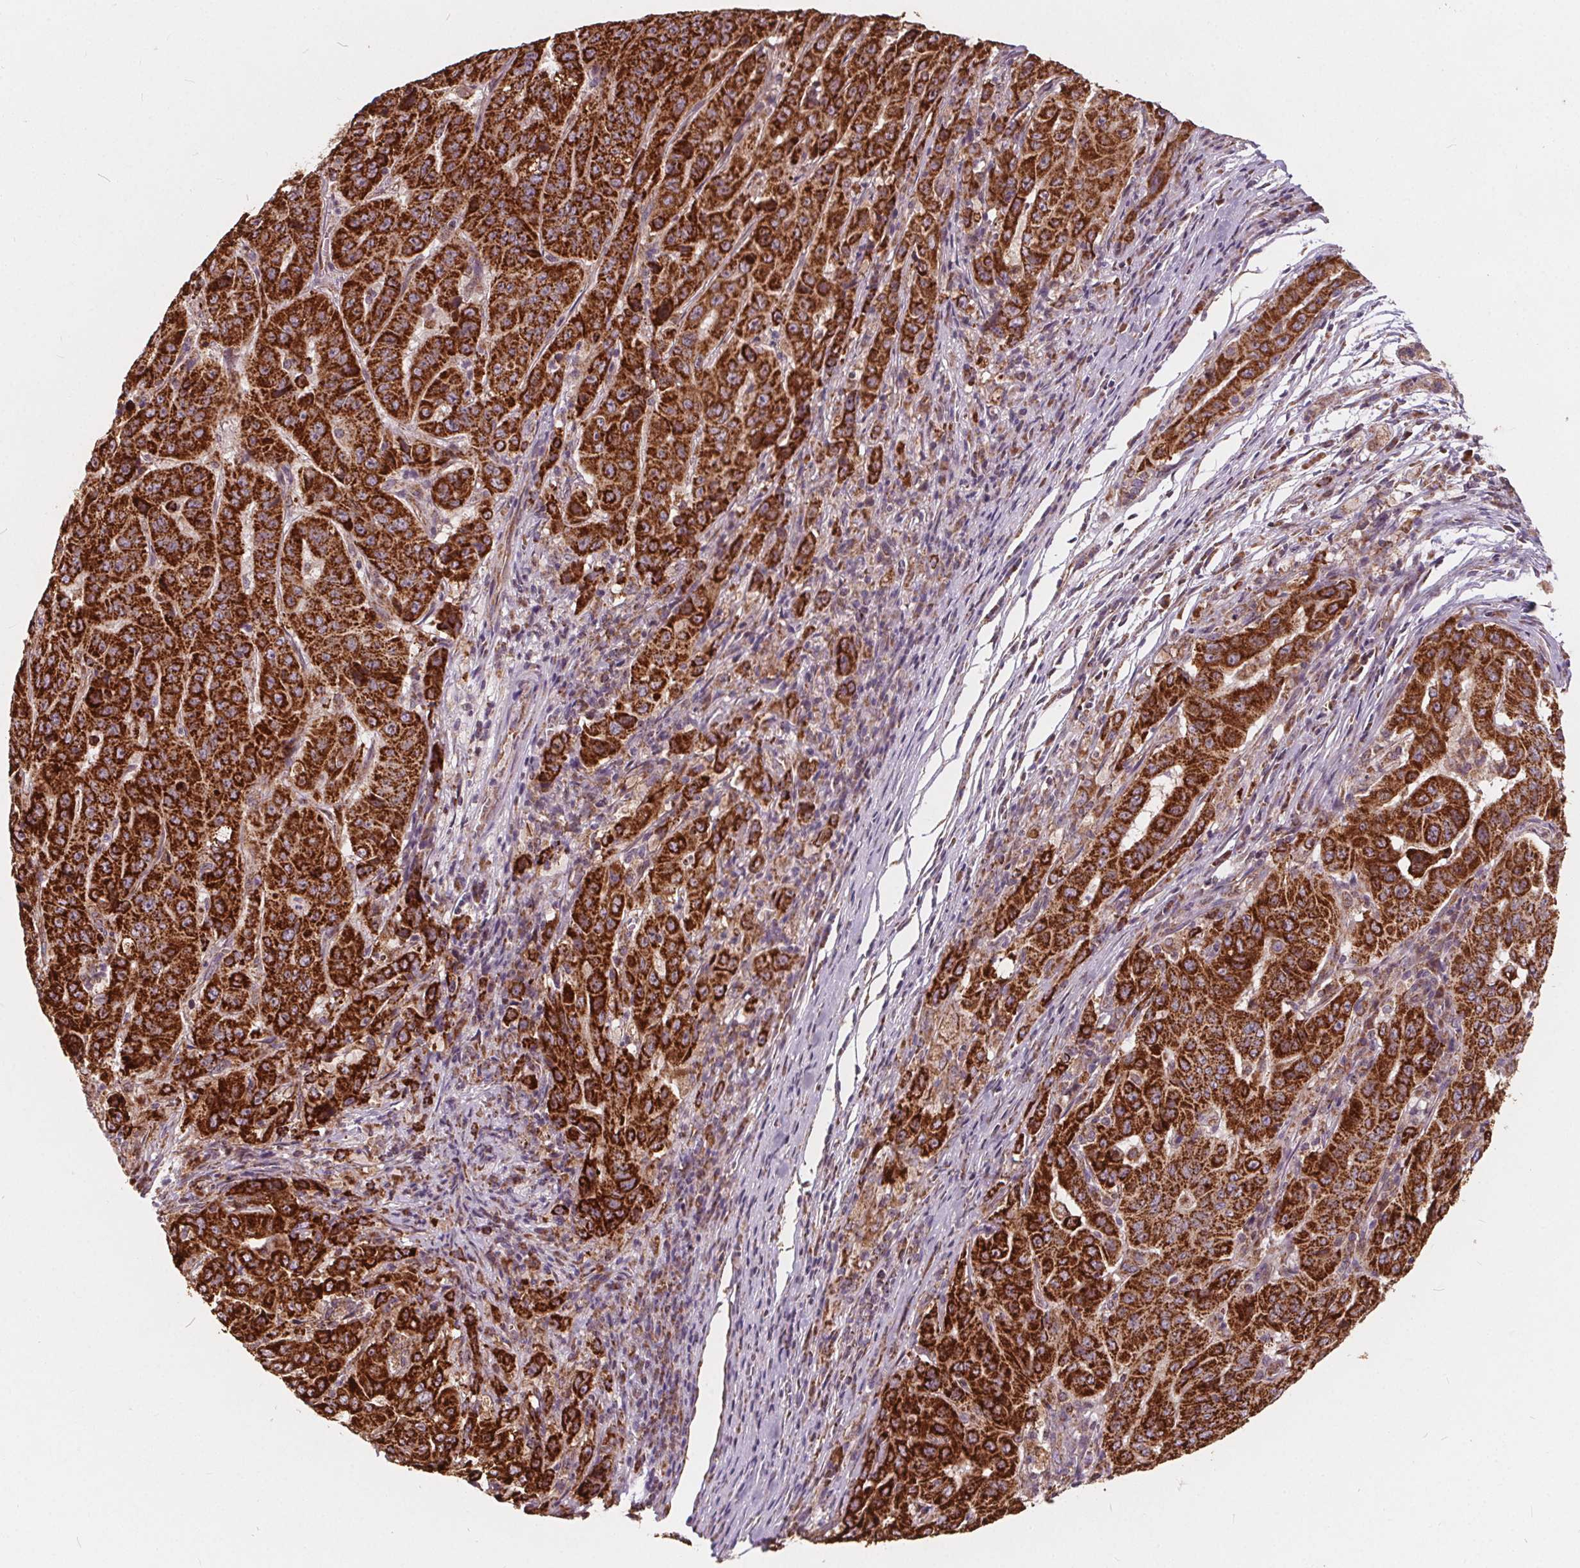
{"staining": {"intensity": "strong", "quantity": ">75%", "location": "cytoplasmic/membranous"}, "tissue": "pancreatic cancer", "cell_type": "Tumor cells", "image_type": "cancer", "snomed": [{"axis": "morphology", "description": "Adenocarcinoma, NOS"}, {"axis": "topography", "description": "Pancreas"}], "caption": "Immunohistochemistry histopathology image of neoplastic tissue: human pancreatic cancer (adenocarcinoma) stained using IHC displays high levels of strong protein expression localized specifically in the cytoplasmic/membranous of tumor cells, appearing as a cytoplasmic/membranous brown color.", "gene": "PLSCR3", "patient": {"sex": "male", "age": 63}}